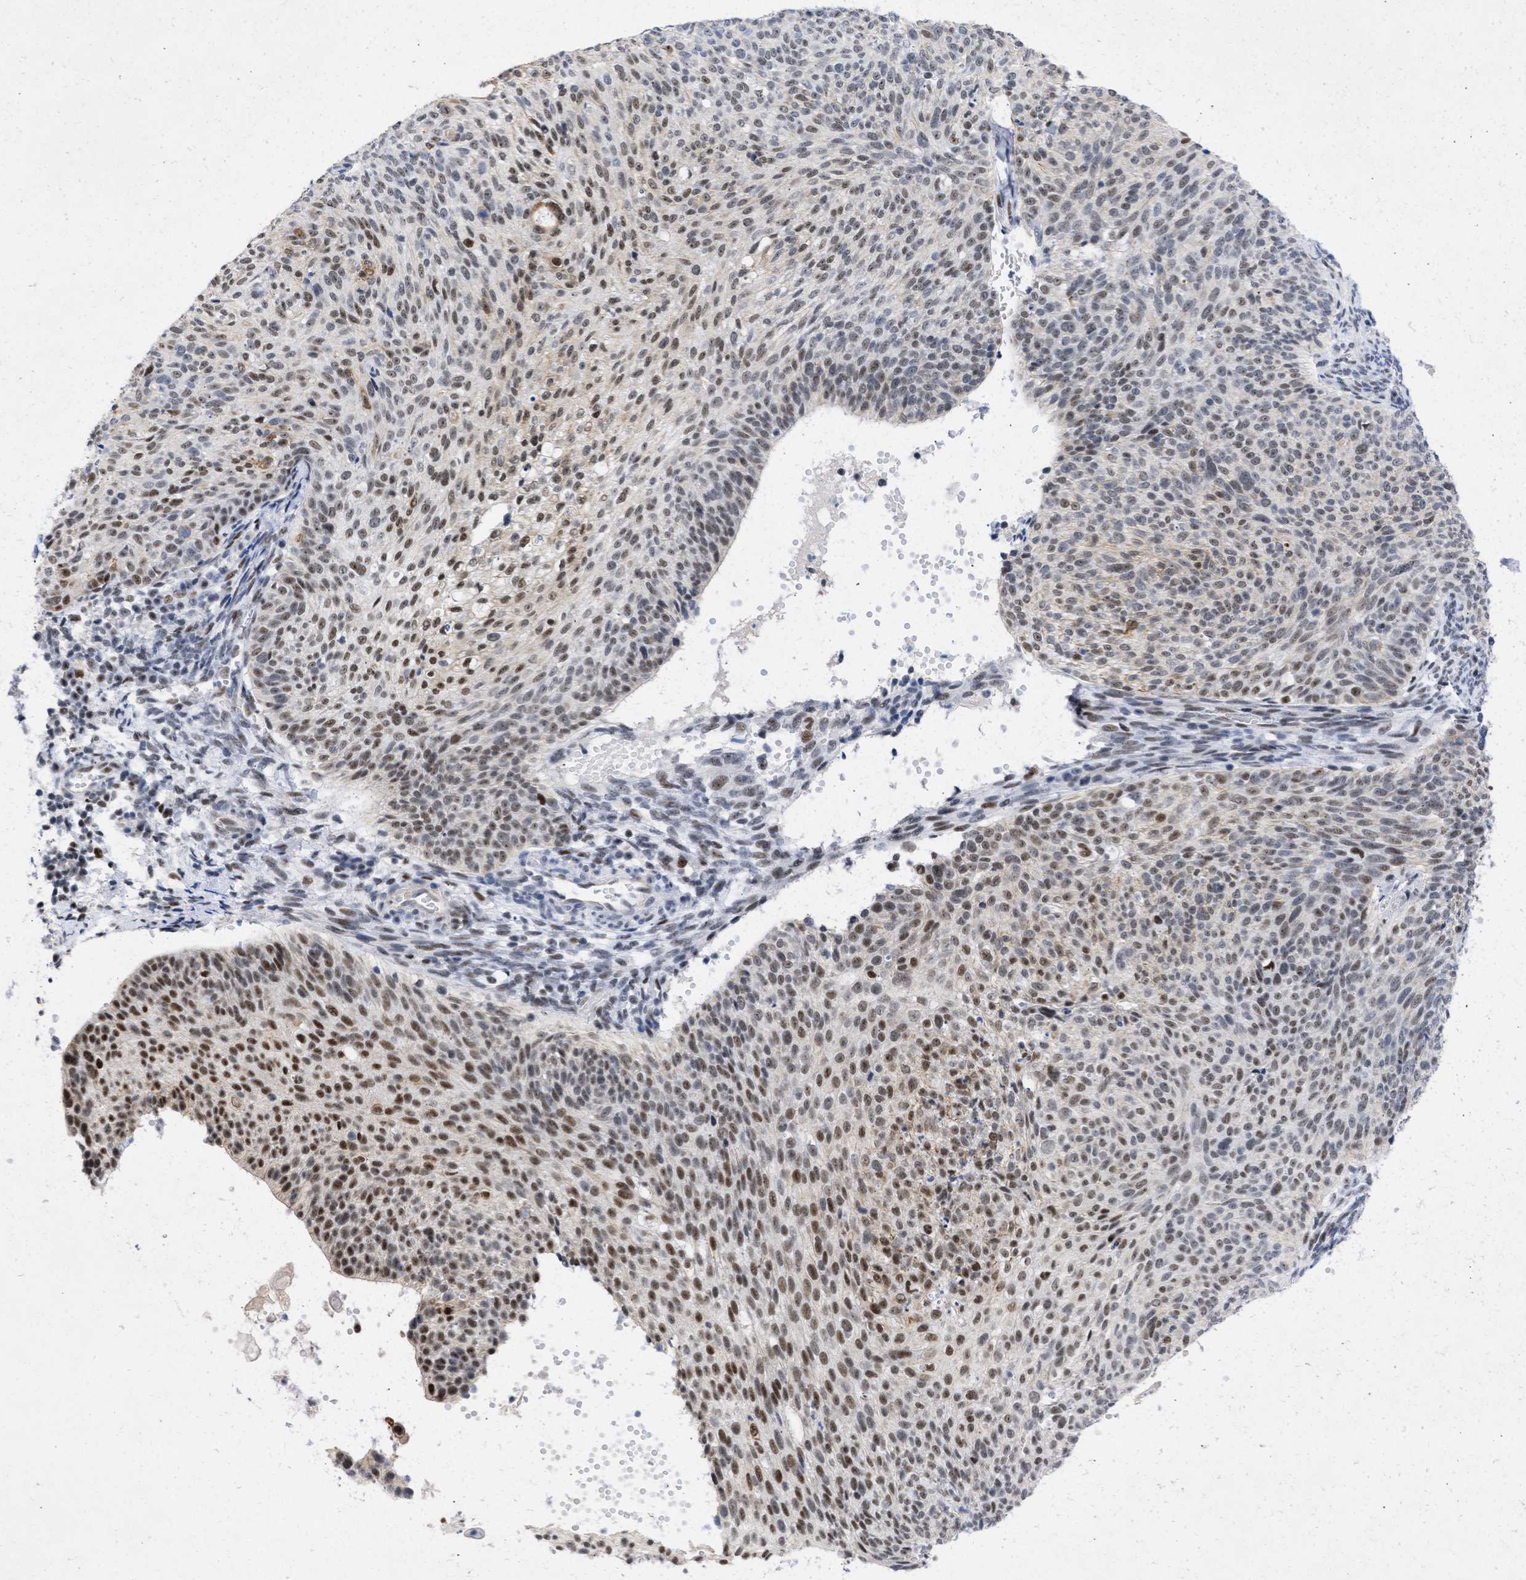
{"staining": {"intensity": "strong", "quantity": "25%-75%", "location": "nuclear"}, "tissue": "cervical cancer", "cell_type": "Tumor cells", "image_type": "cancer", "snomed": [{"axis": "morphology", "description": "Squamous cell carcinoma, NOS"}, {"axis": "topography", "description": "Cervix"}], "caption": "Tumor cells demonstrate high levels of strong nuclear staining in about 25%-75% of cells in human squamous cell carcinoma (cervical).", "gene": "DDX41", "patient": {"sex": "female", "age": 70}}